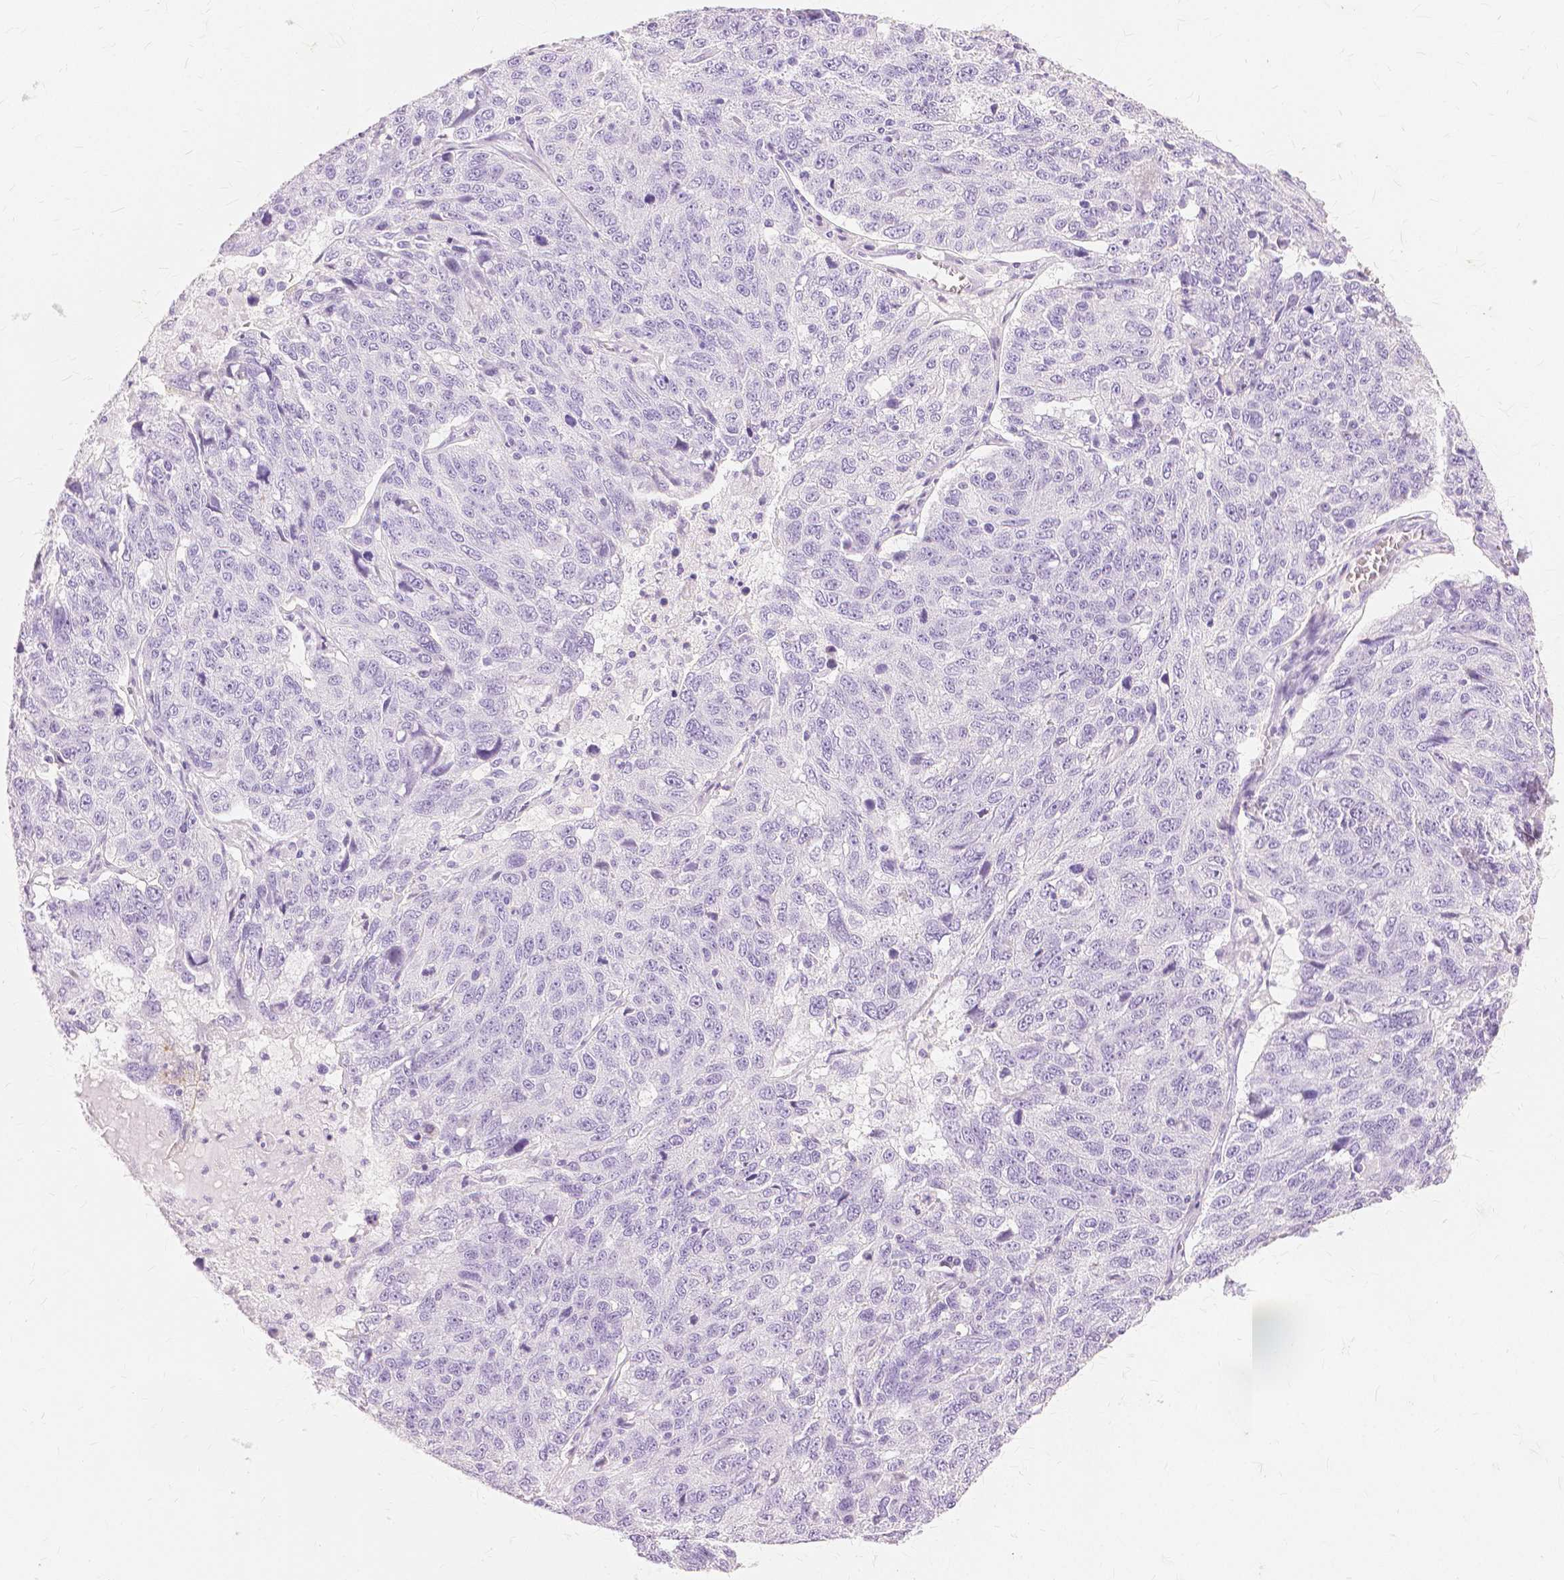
{"staining": {"intensity": "negative", "quantity": "none", "location": "none"}, "tissue": "ovarian cancer", "cell_type": "Tumor cells", "image_type": "cancer", "snomed": [{"axis": "morphology", "description": "Cystadenocarcinoma, serous, NOS"}, {"axis": "topography", "description": "Ovary"}], "caption": "Immunohistochemistry (IHC) of serous cystadenocarcinoma (ovarian) reveals no positivity in tumor cells.", "gene": "TGM1", "patient": {"sex": "female", "age": 71}}